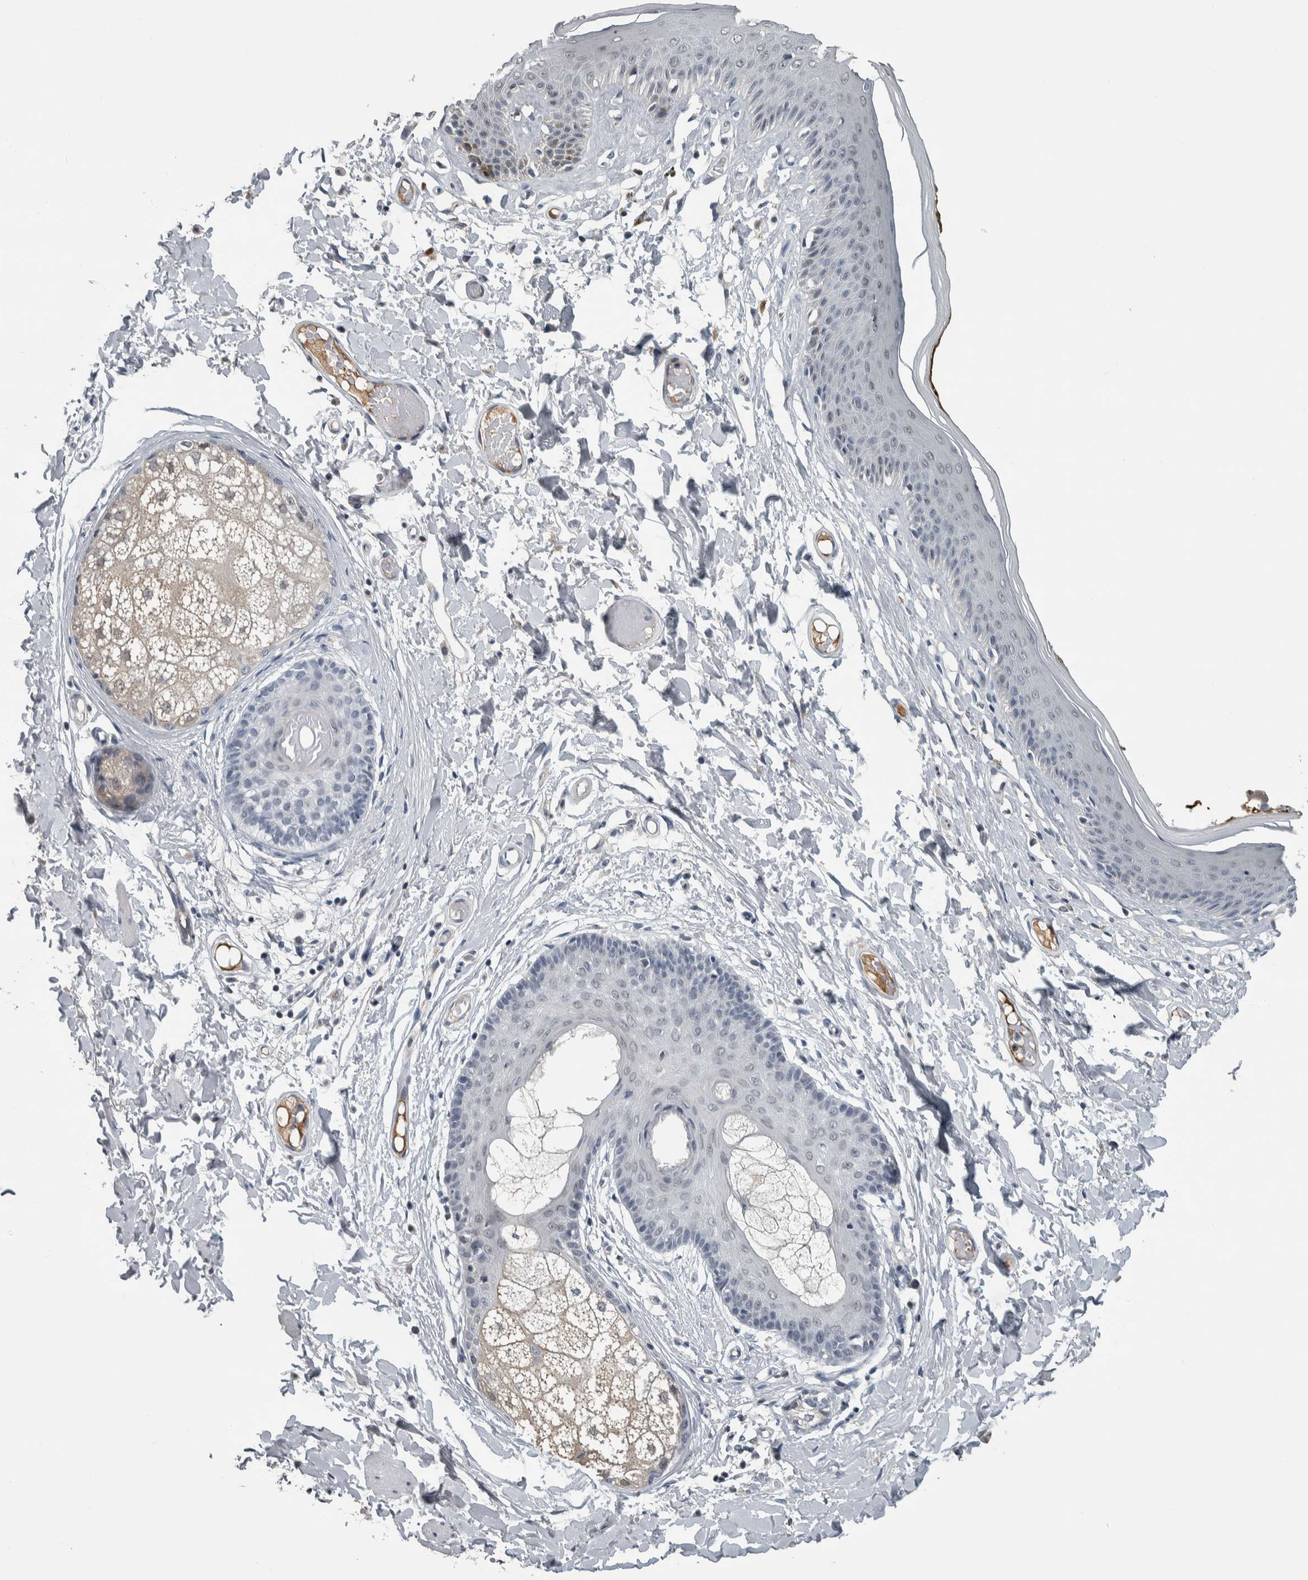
{"staining": {"intensity": "weak", "quantity": "<25%", "location": "cytoplasmic/membranous"}, "tissue": "skin", "cell_type": "Epidermal cells", "image_type": "normal", "snomed": [{"axis": "morphology", "description": "Normal tissue, NOS"}, {"axis": "topography", "description": "Vulva"}], "caption": "The immunohistochemistry (IHC) micrograph has no significant expression in epidermal cells of skin.", "gene": "CAVIN4", "patient": {"sex": "female", "age": 73}}